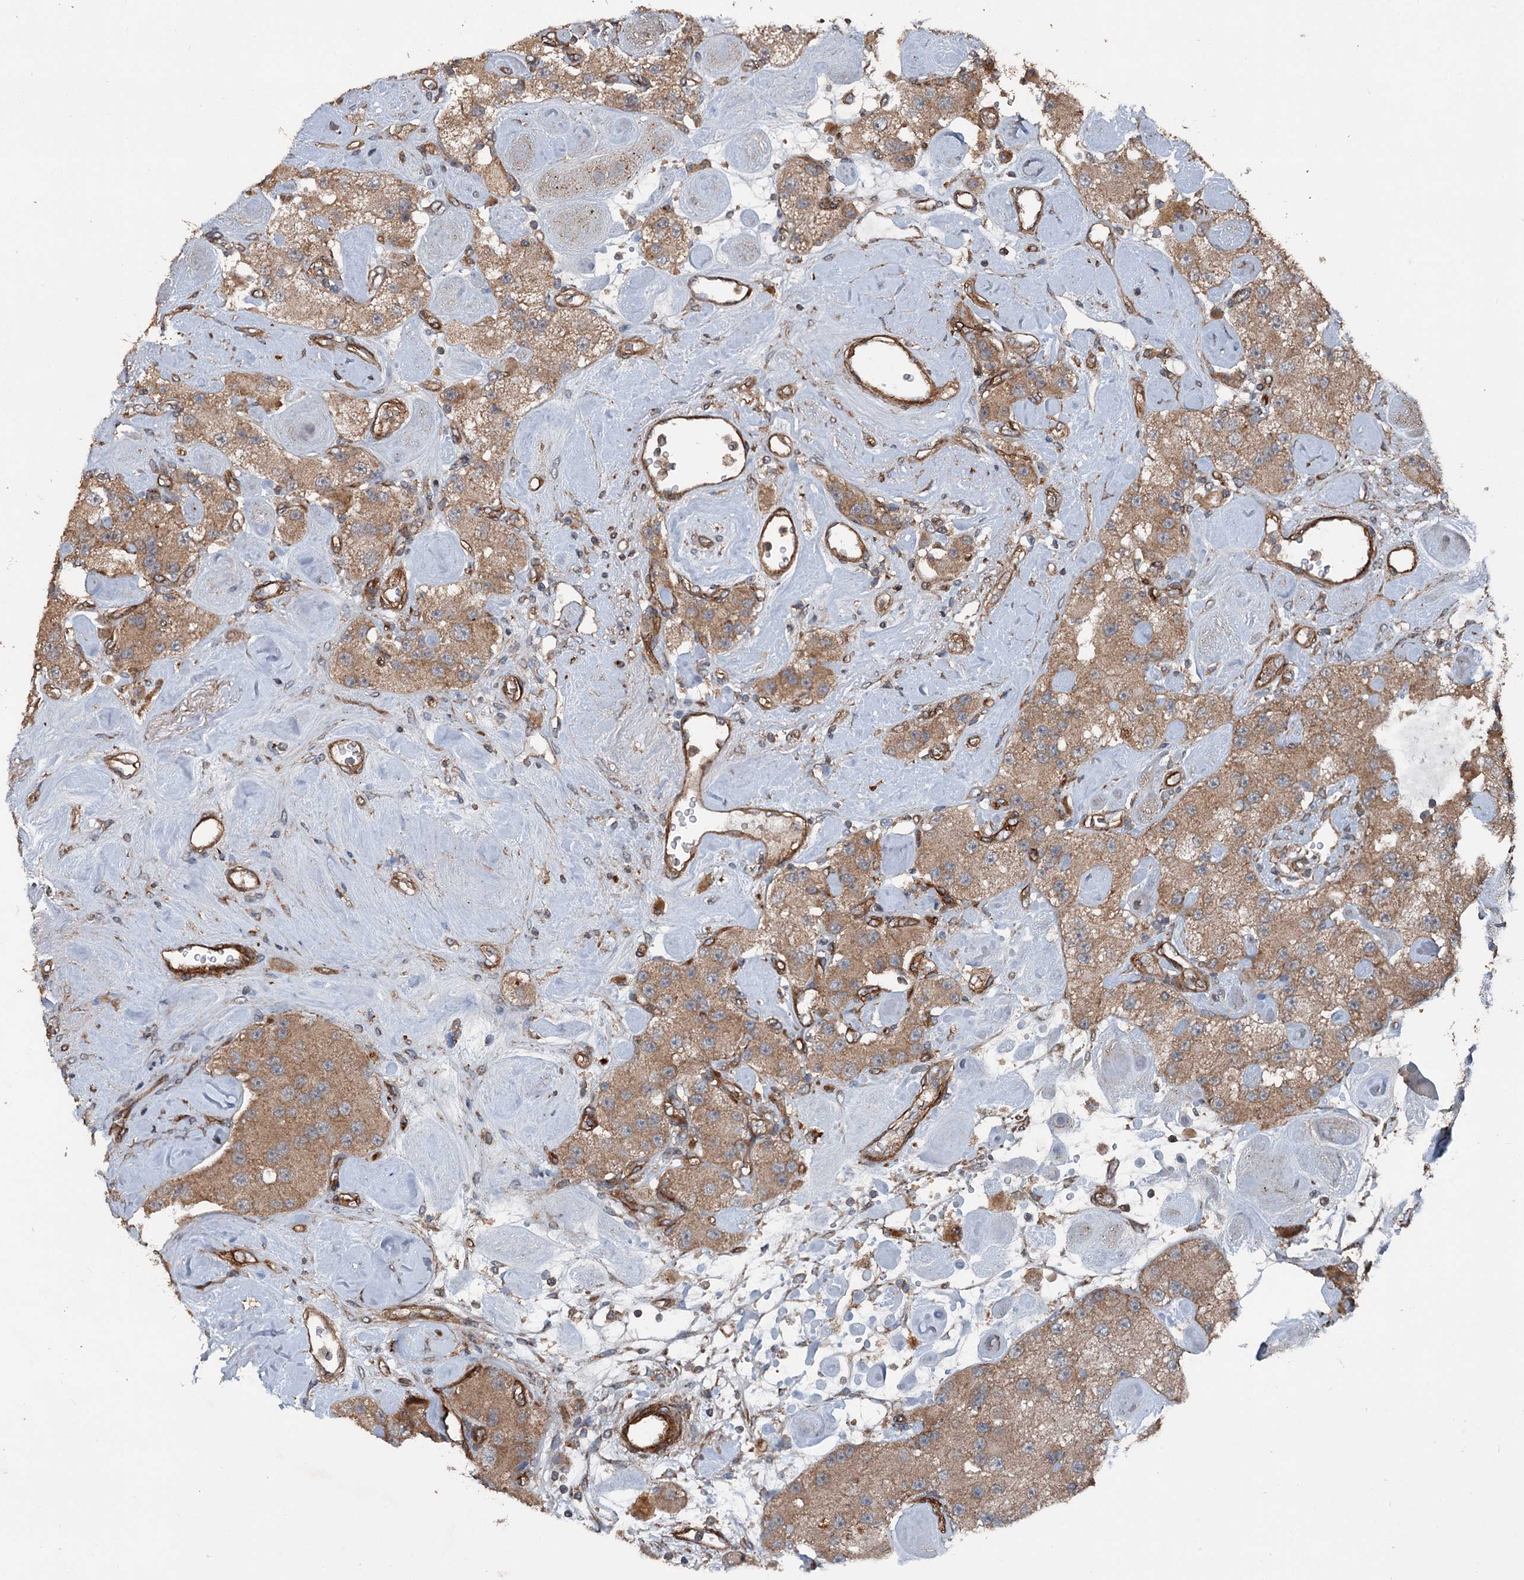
{"staining": {"intensity": "moderate", "quantity": ">75%", "location": "cytoplasmic/membranous"}, "tissue": "carcinoid", "cell_type": "Tumor cells", "image_type": "cancer", "snomed": [{"axis": "morphology", "description": "Carcinoid, malignant, NOS"}, {"axis": "topography", "description": "Pancreas"}], "caption": "Protein staining demonstrates moderate cytoplasmic/membranous expression in about >75% of tumor cells in carcinoid.", "gene": "RNF214", "patient": {"sex": "male", "age": 41}}